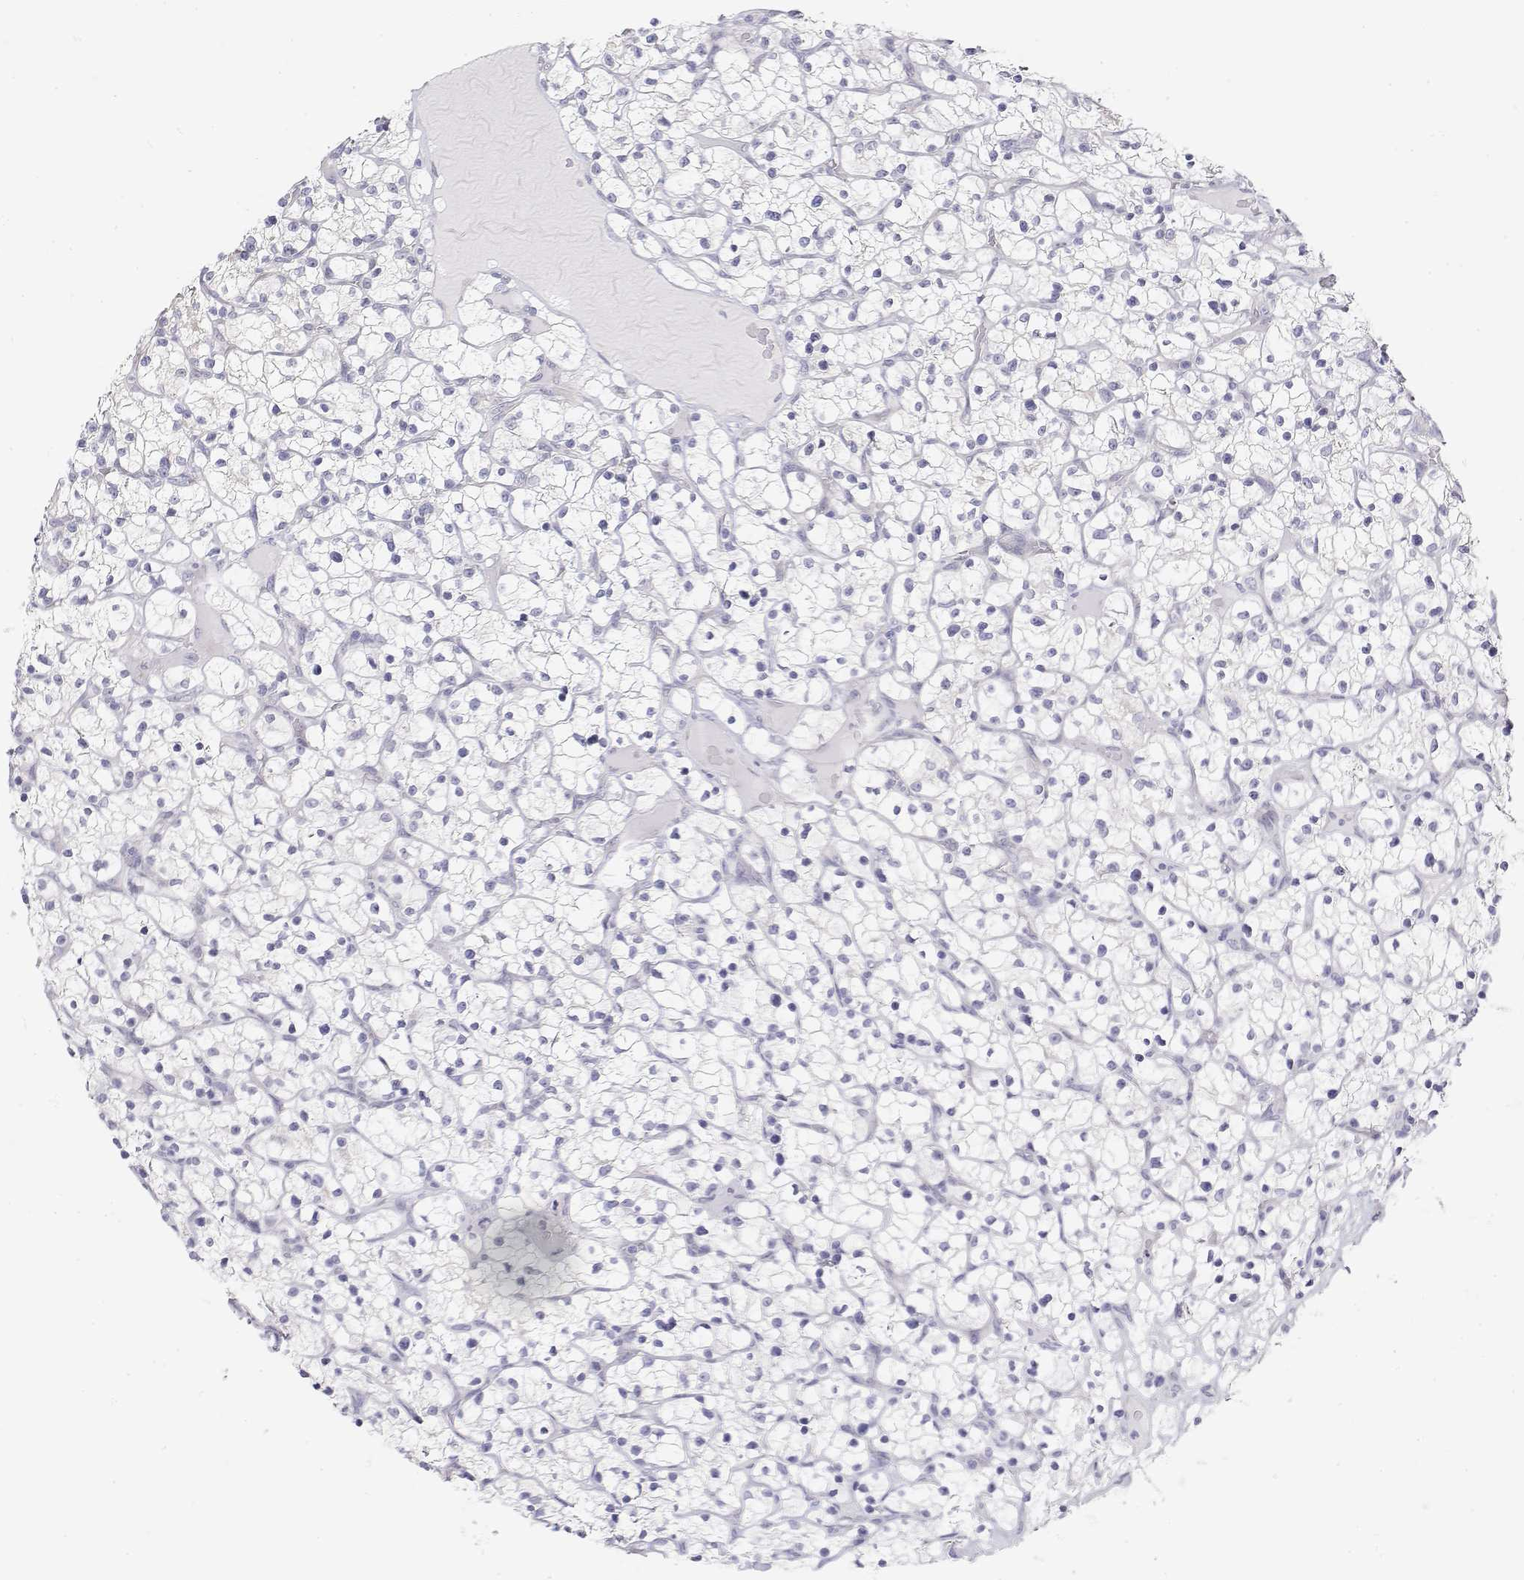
{"staining": {"intensity": "negative", "quantity": "none", "location": "none"}, "tissue": "renal cancer", "cell_type": "Tumor cells", "image_type": "cancer", "snomed": [{"axis": "morphology", "description": "Adenocarcinoma, NOS"}, {"axis": "topography", "description": "Kidney"}], "caption": "Renal adenocarcinoma was stained to show a protein in brown. There is no significant staining in tumor cells. The staining was performed using DAB (3,3'-diaminobenzidine) to visualize the protein expression in brown, while the nuclei were stained in blue with hematoxylin (Magnification: 20x).", "gene": "MISP", "patient": {"sex": "female", "age": 64}}